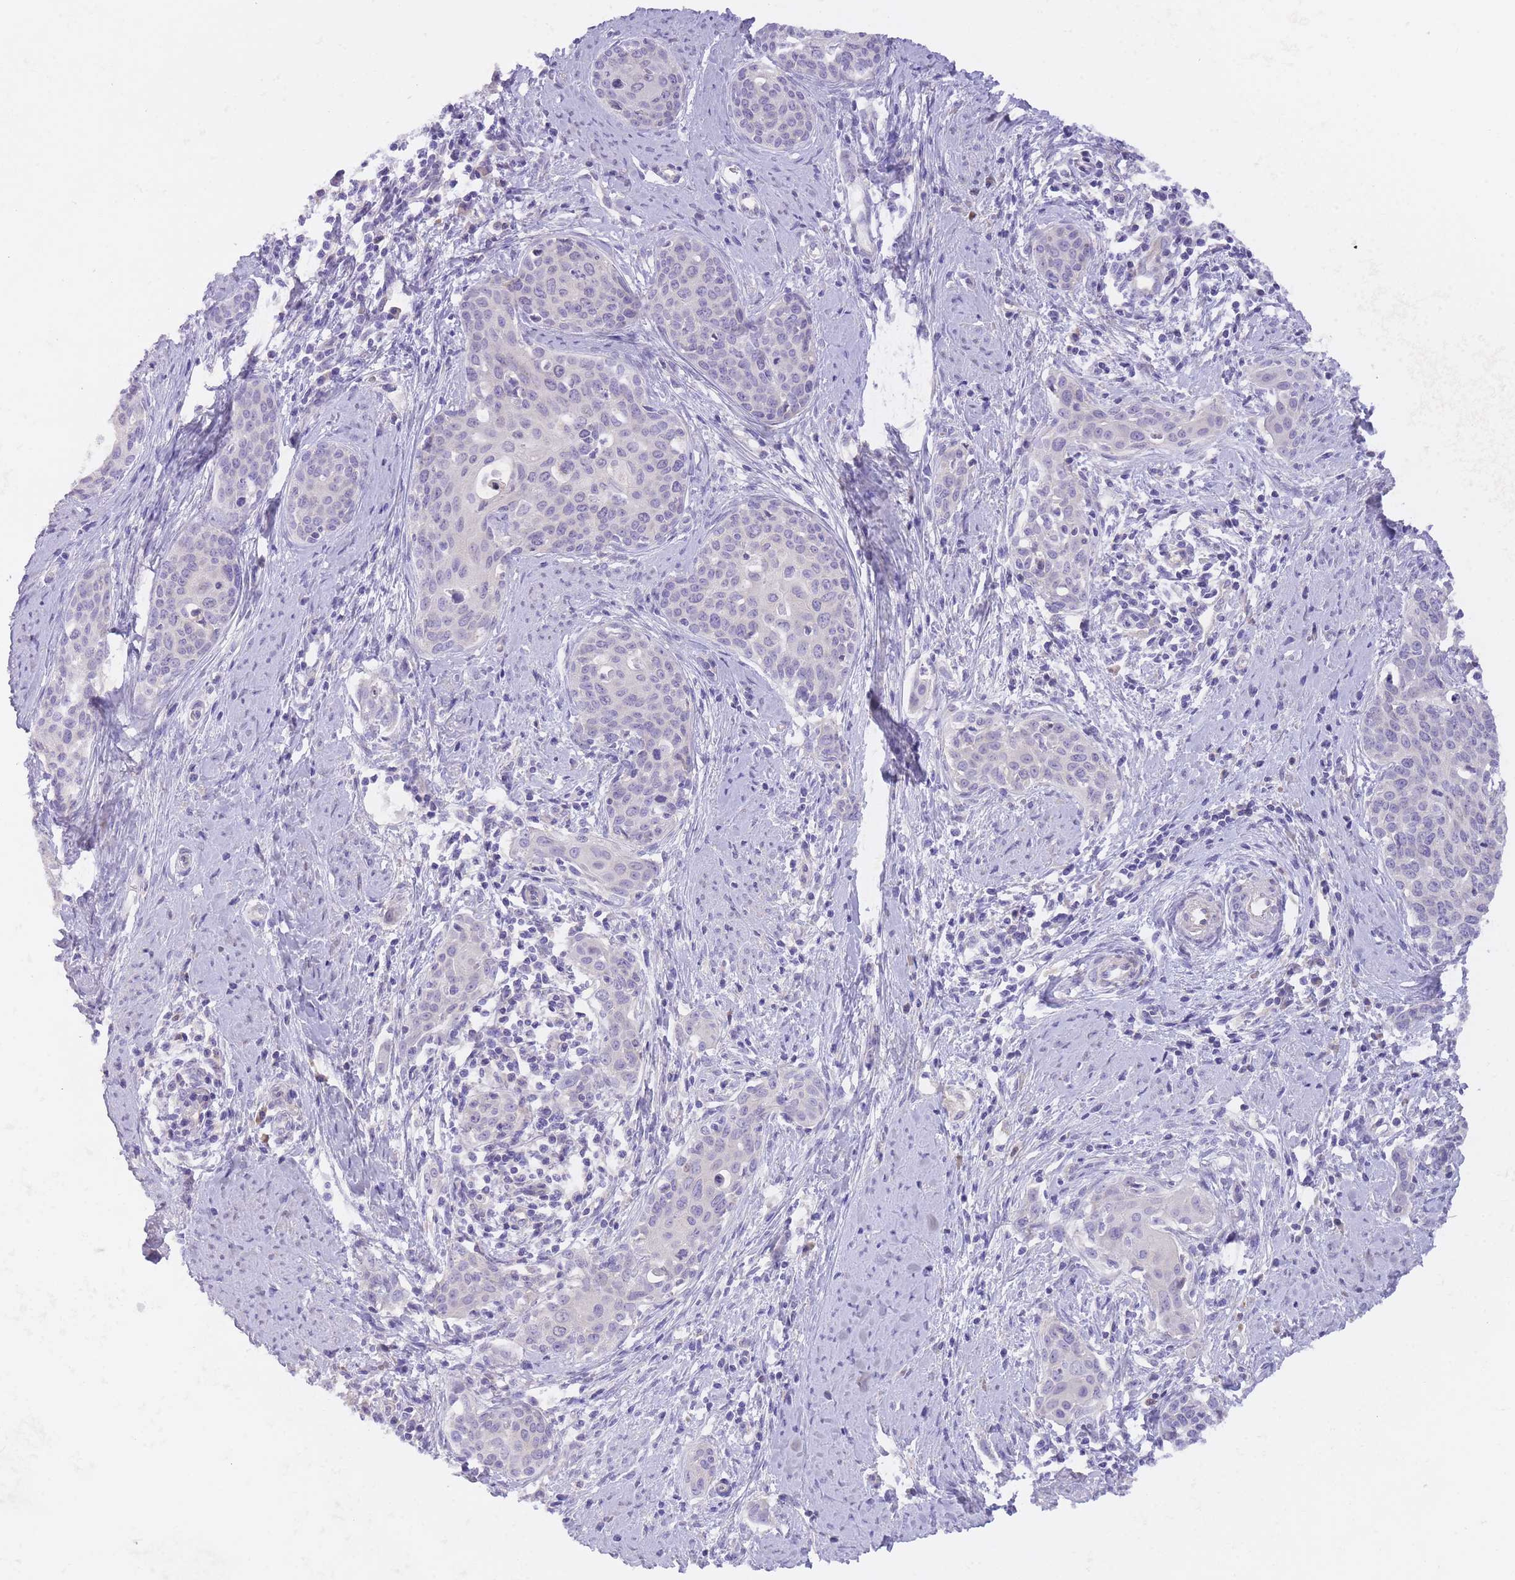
{"staining": {"intensity": "negative", "quantity": "none", "location": "none"}, "tissue": "cervical cancer", "cell_type": "Tumor cells", "image_type": "cancer", "snomed": [{"axis": "morphology", "description": "Squamous cell carcinoma, NOS"}, {"axis": "topography", "description": "Cervix"}], "caption": "Immunohistochemistry (IHC) image of cervical cancer (squamous cell carcinoma) stained for a protein (brown), which reveals no staining in tumor cells. (DAB immunohistochemistry (IHC), high magnification).", "gene": "QTRT1", "patient": {"sex": "female", "age": 46}}